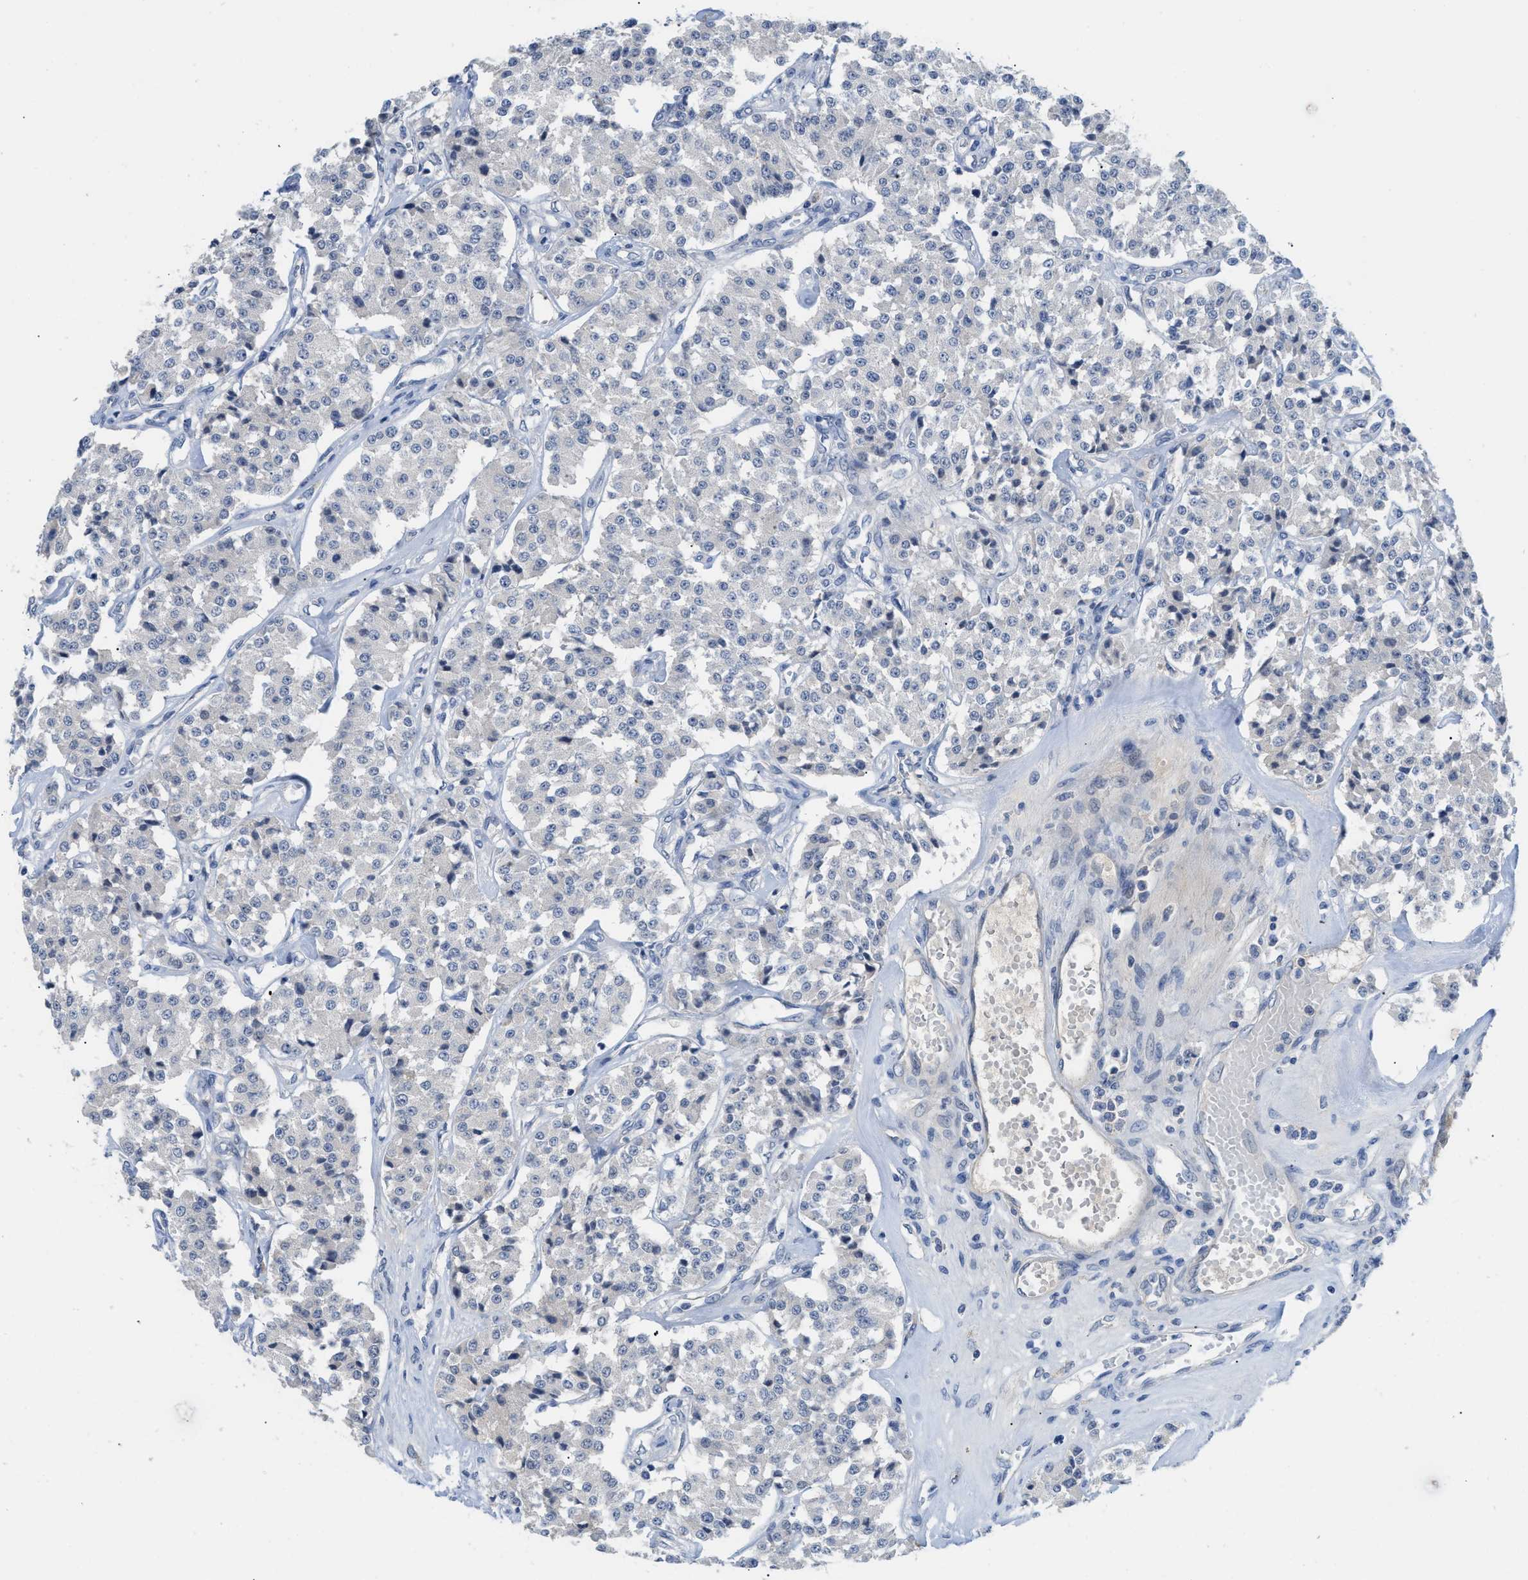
{"staining": {"intensity": "negative", "quantity": "none", "location": "none"}, "tissue": "carcinoid", "cell_type": "Tumor cells", "image_type": "cancer", "snomed": [{"axis": "morphology", "description": "Carcinoid, malignant, NOS"}, {"axis": "topography", "description": "Pancreas"}], "caption": "Immunohistochemical staining of human malignant carcinoid demonstrates no significant positivity in tumor cells.", "gene": "OR9K2", "patient": {"sex": "male", "age": 41}}